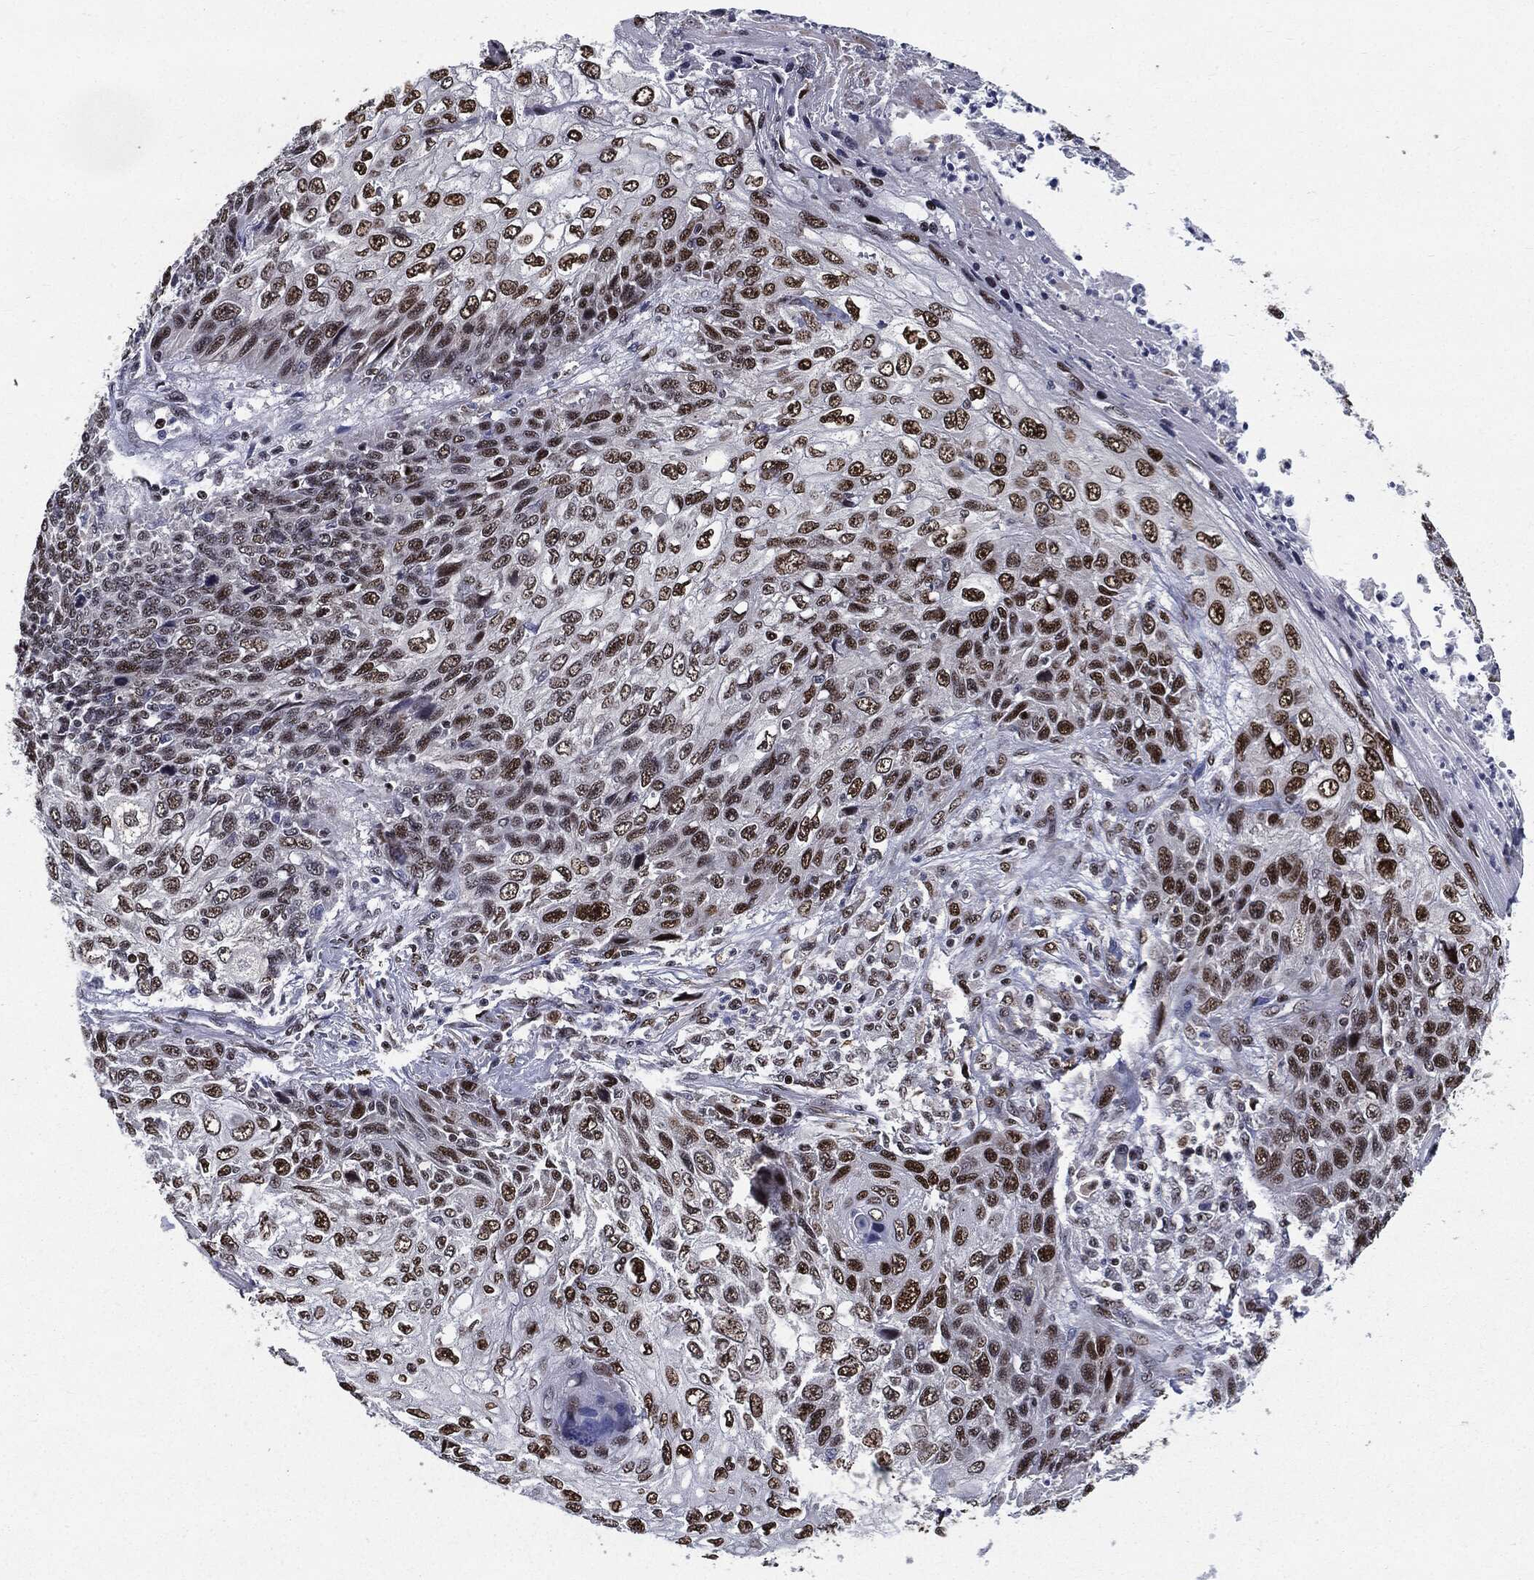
{"staining": {"intensity": "strong", "quantity": "25%-75%", "location": "nuclear"}, "tissue": "skin cancer", "cell_type": "Tumor cells", "image_type": "cancer", "snomed": [{"axis": "morphology", "description": "Squamous cell carcinoma, NOS"}, {"axis": "topography", "description": "Skin"}], "caption": "The immunohistochemical stain highlights strong nuclear expression in tumor cells of skin squamous cell carcinoma tissue.", "gene": "JUN", "patient": {"sex": "male", "age": 92}}